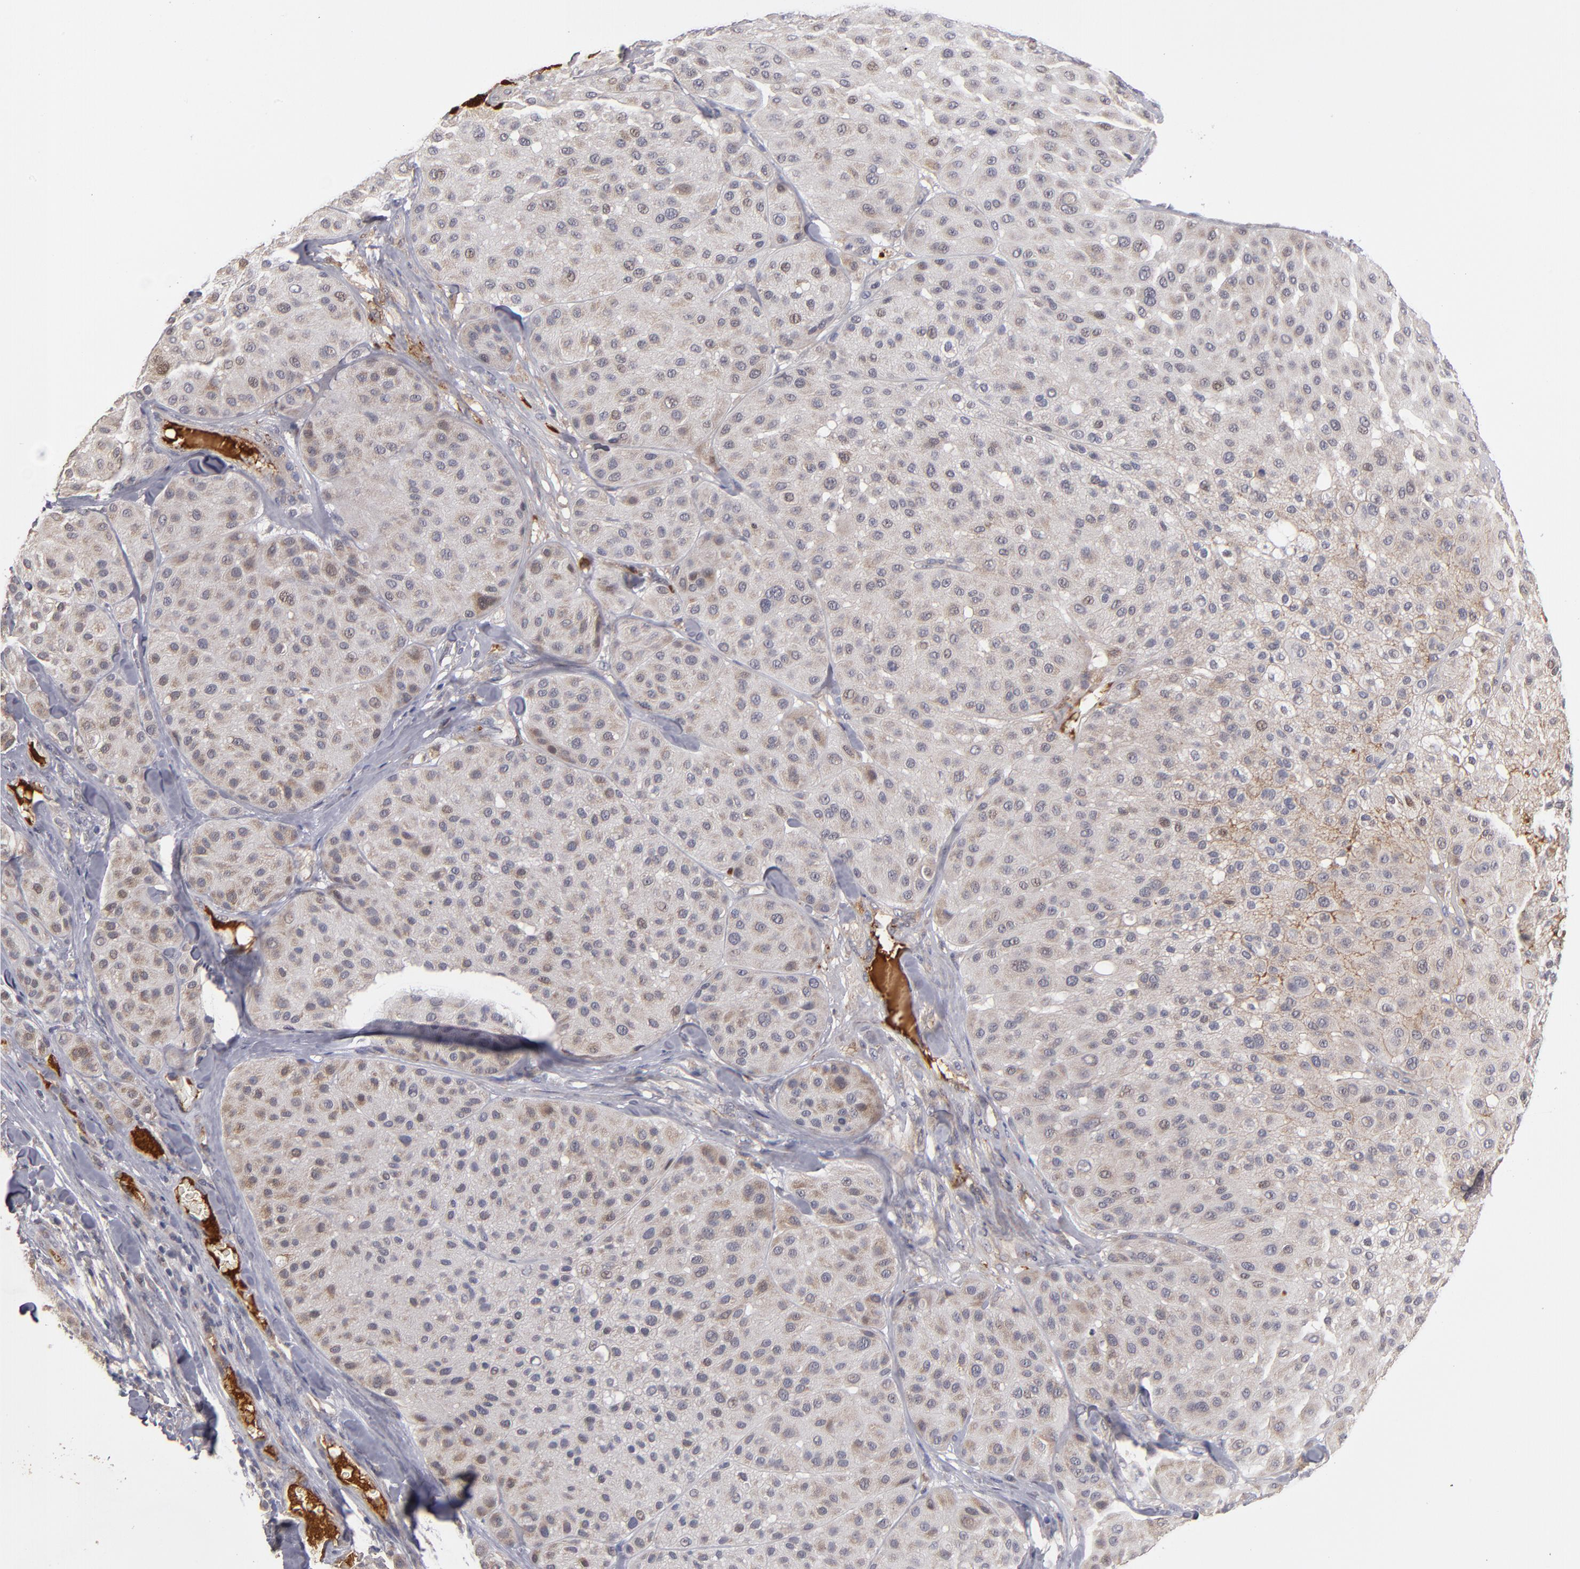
{"staining": {"intensity": "weak", "quantity": "25%-75%", "location": "cytoplasmic/membranous"}, "tissue": "melanoma", "cell_type": "Tumor cells", "image_type": "cancer", "snomed": [{"axis": "morphology", "description": "Normal tissue, NOS"}, {"axis": "morphology", "description": "Malignant melanoma, Metastatic site"}, {"axis": "topography", "description": "Skin"}], "caption": "Malignant melanoma (metastatic site) stained with a protein marker displays weak staining in tumor cells.", "gene": "EXD2", "patient": {"sex": "male", "age": 41}}